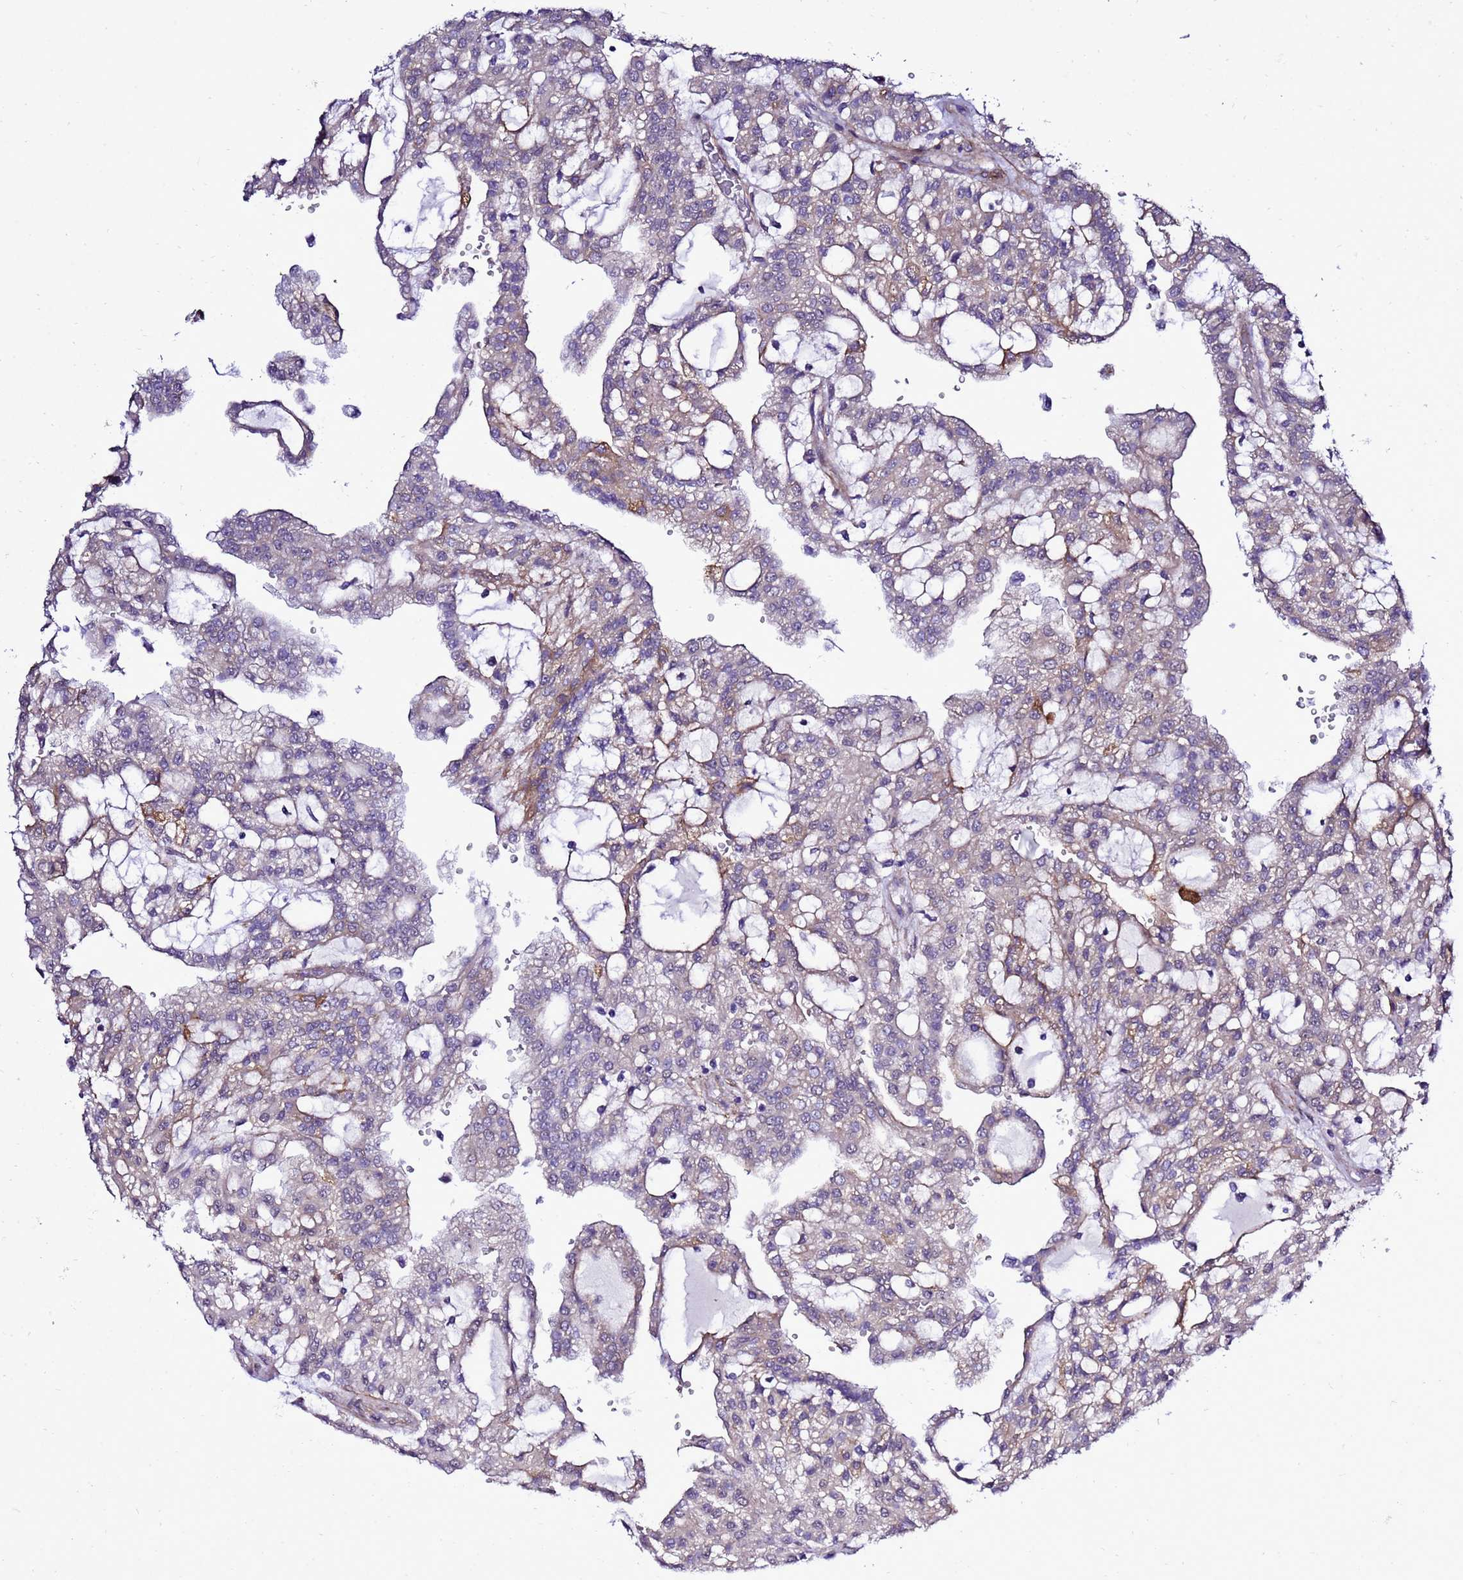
{"staining": {"intensity": "weak", "quantity": "25%-75%", "location": "cytoplasmic/membranous"}, "tissue": "renal cancer", "cell_type": "Tumor cells", "image_type": "cancer", "snomed": [{"axis": "morphology", "description": "Adenocarcinoma, NOS"}, {"axis": "topography", "description": "Kidney"}], "caption": "Approximately 25%-75% of tumor cells in adenocarcinoma (renal) reveal weak cytoplasmic/membranous protein positivity as visualized by brown immunohistochemical staining.", "gene": "GZF1", "patient": {"sex": "male", "age": 63}}